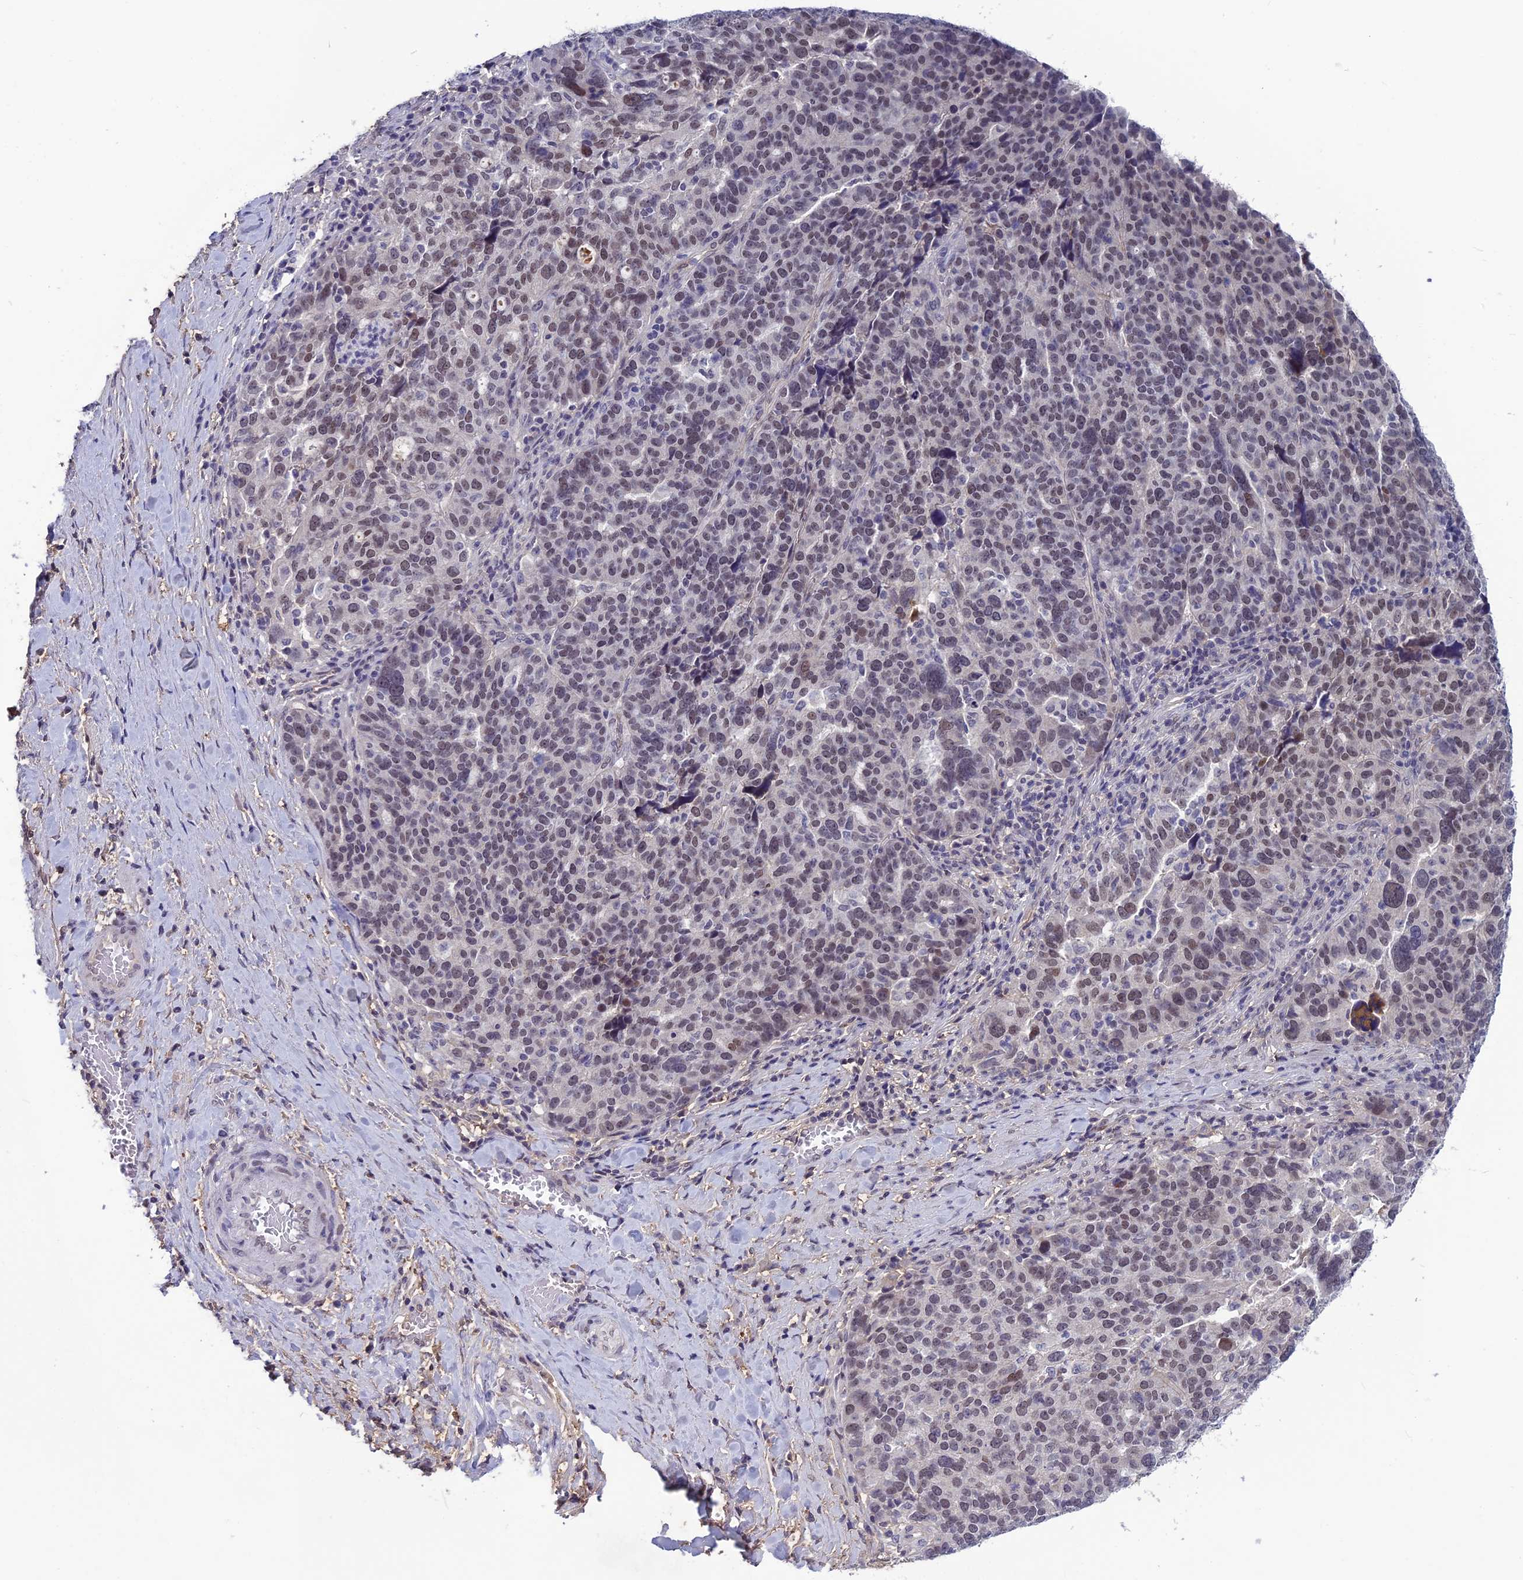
{"staining": {"intensity": "weak", "quantity": "25%-75%", "location": "nuclear"}, "tissue": "ovarian cancer", "cell_type": "Tumor cells", "image_type": "cancer", "snomed": [{"axis": "morphology", "description": "Cystadenocarcinoma, serous, NOS"}, {"axis": "topography", "description": "Ovary"}], "caption": "The photomicrograph shows a brown stain indicating the presence of a protein in the nuclear of tumor cells in serous cystadenocarcinoma (ovarian).", "gene": "FKBPL", "patient": {"sex": "female", "age": 59}}